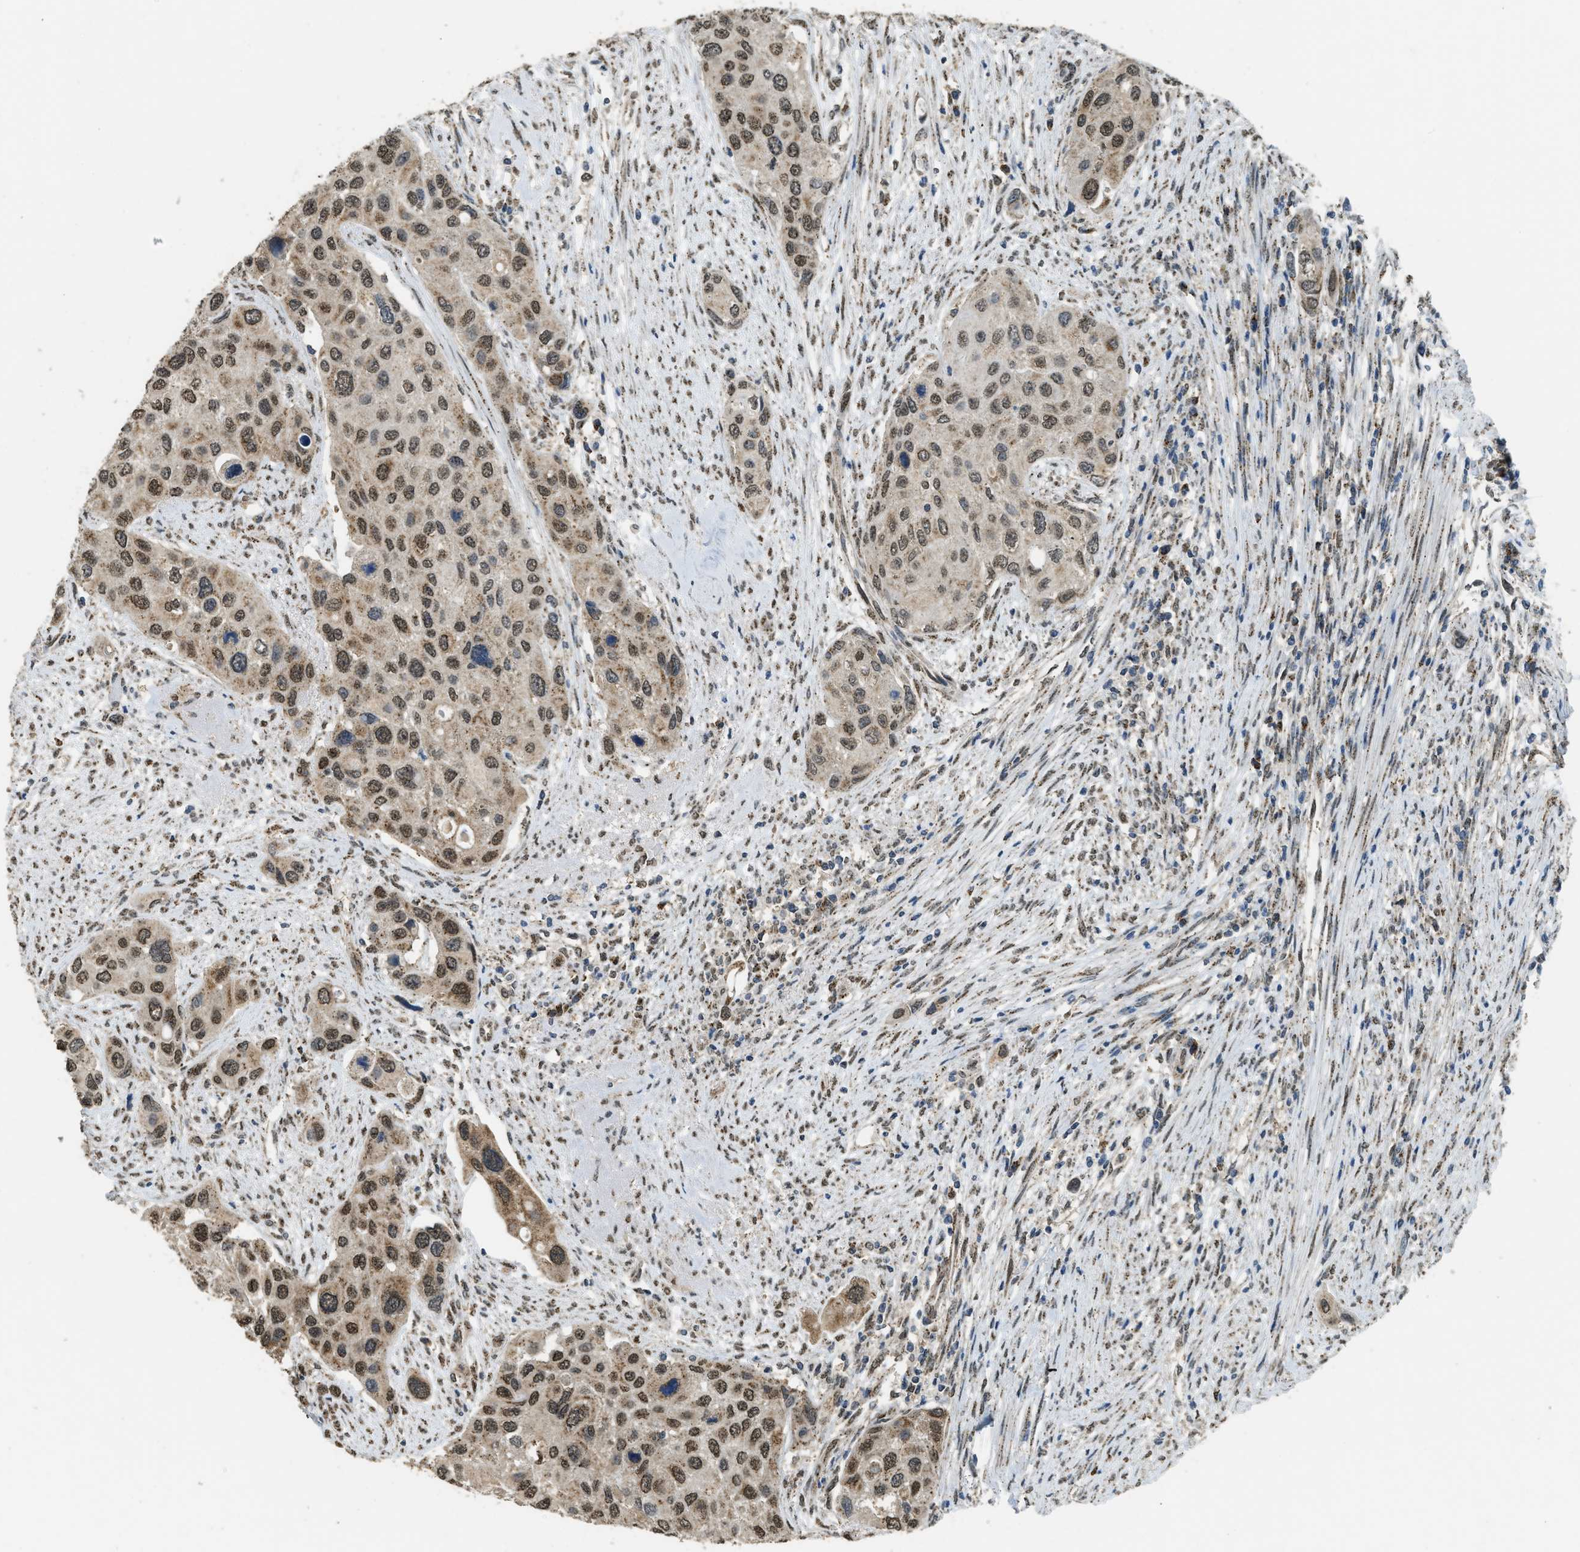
{"staining": {"intensity": "moderate", "quantity": ">75%", "location": "cytoplasmic/membranous,nuclear"}, "tissue": "urothelial cancer", "cell_type": "Tumor cells", "image_type": "cancer", "snomed": [{"axis": "morphology", "description": "Urothelial carcinoma, High grade"}, {"axis": "topography", "description": "Urinary bladder"}], "caption": "A high-resolution image shows IHC staining of urothelial cancer, which reveals moderate cytoplasmic/membranous and nuclear positivity in about >75% of tumor cells.", "gene": "IPO7", "patient": {"sex": "female", "age": 56}}